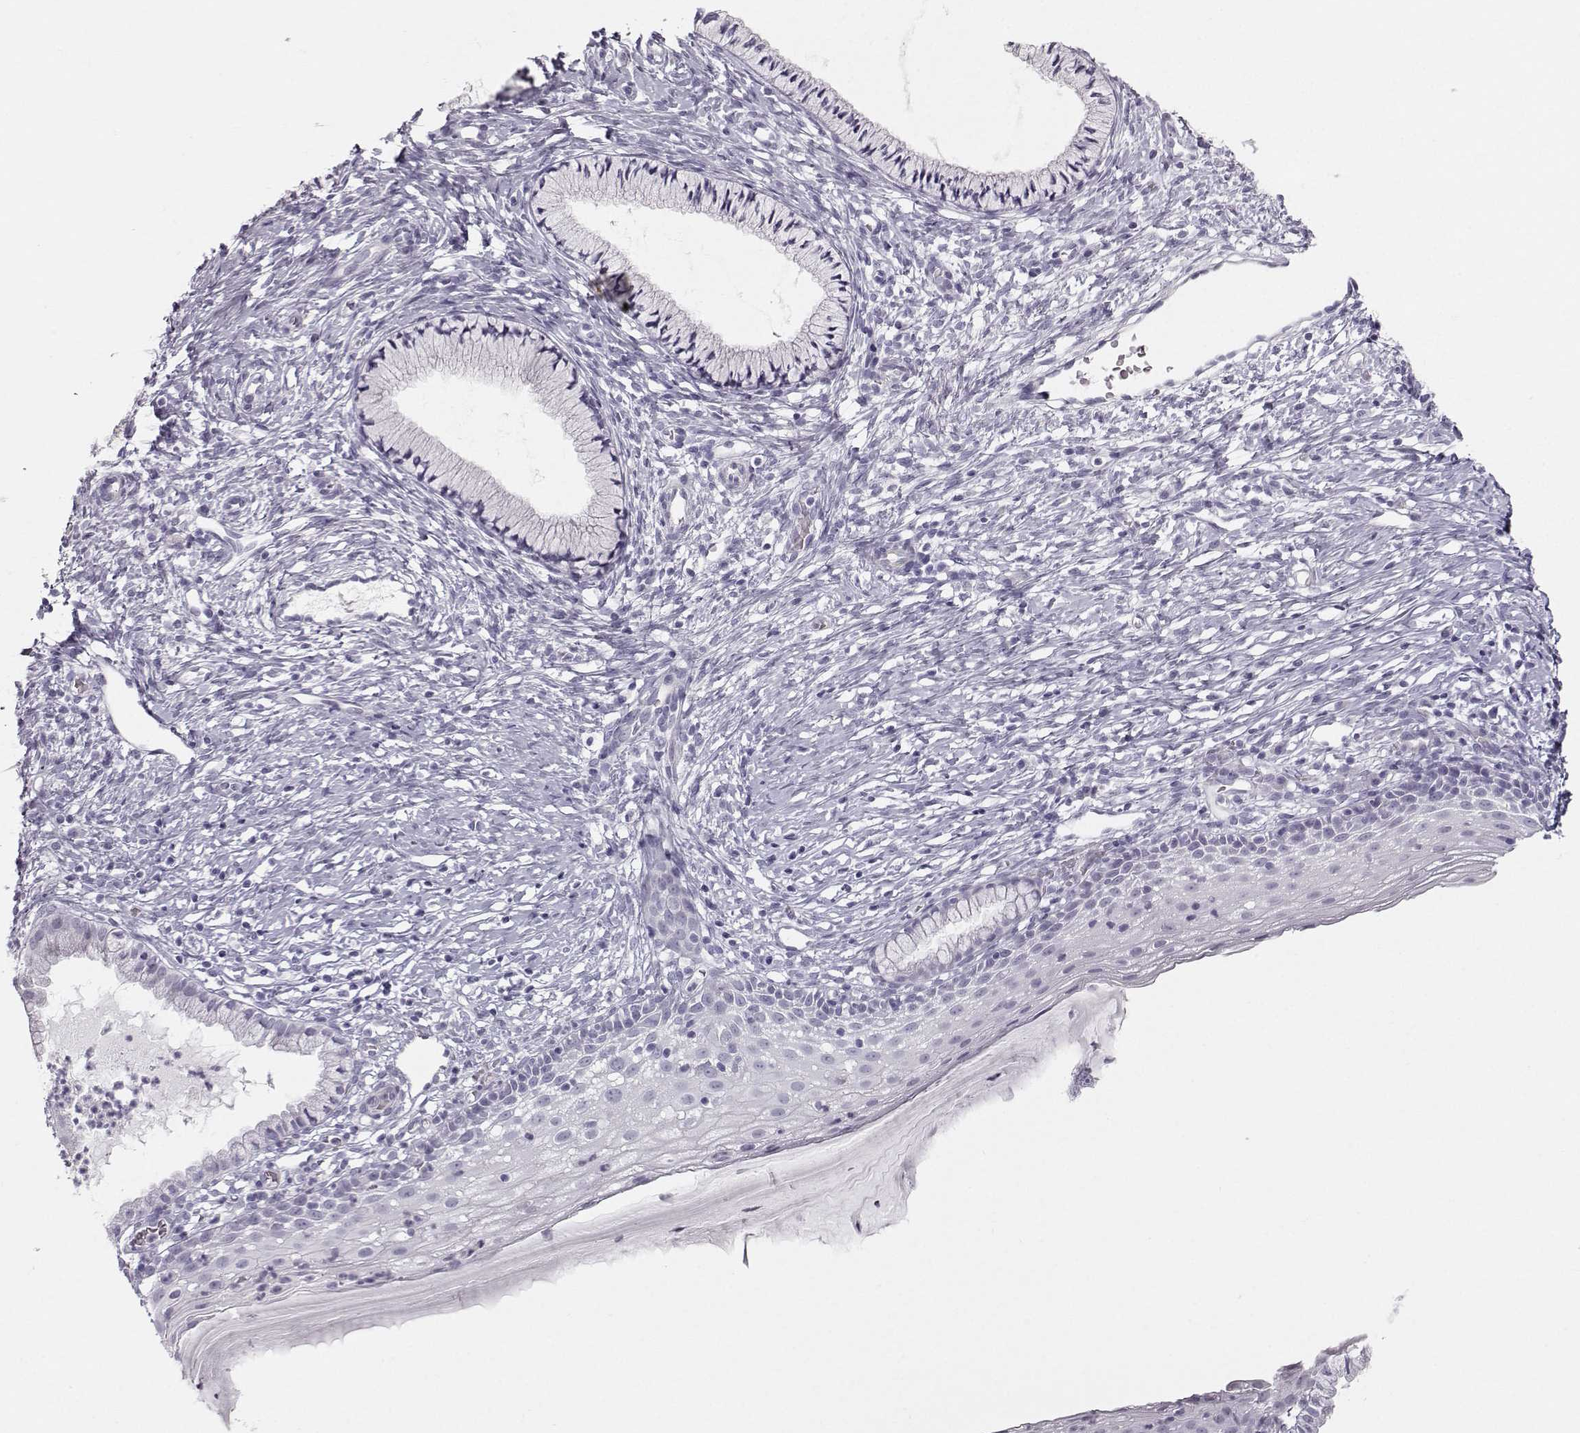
{"staining": {"intensity": "negative", "quantity": "none", "location": "none"}, "tissue": "cervix", "cell_type": "Glandular cells", "image_type": "normal", "snomed": [{"axis": "morphology", "description": "Normal tissue, NOS"}, {"axis": "topography", "description": "Cervix"}], "caption": "A high-resolution micrograph shows immunohistochemistry (IHC) staining of benign cervix, which shows no significant expression in glandular cells.", "gene": "CASR", "patient": {"sex": "female", "age": 39}}